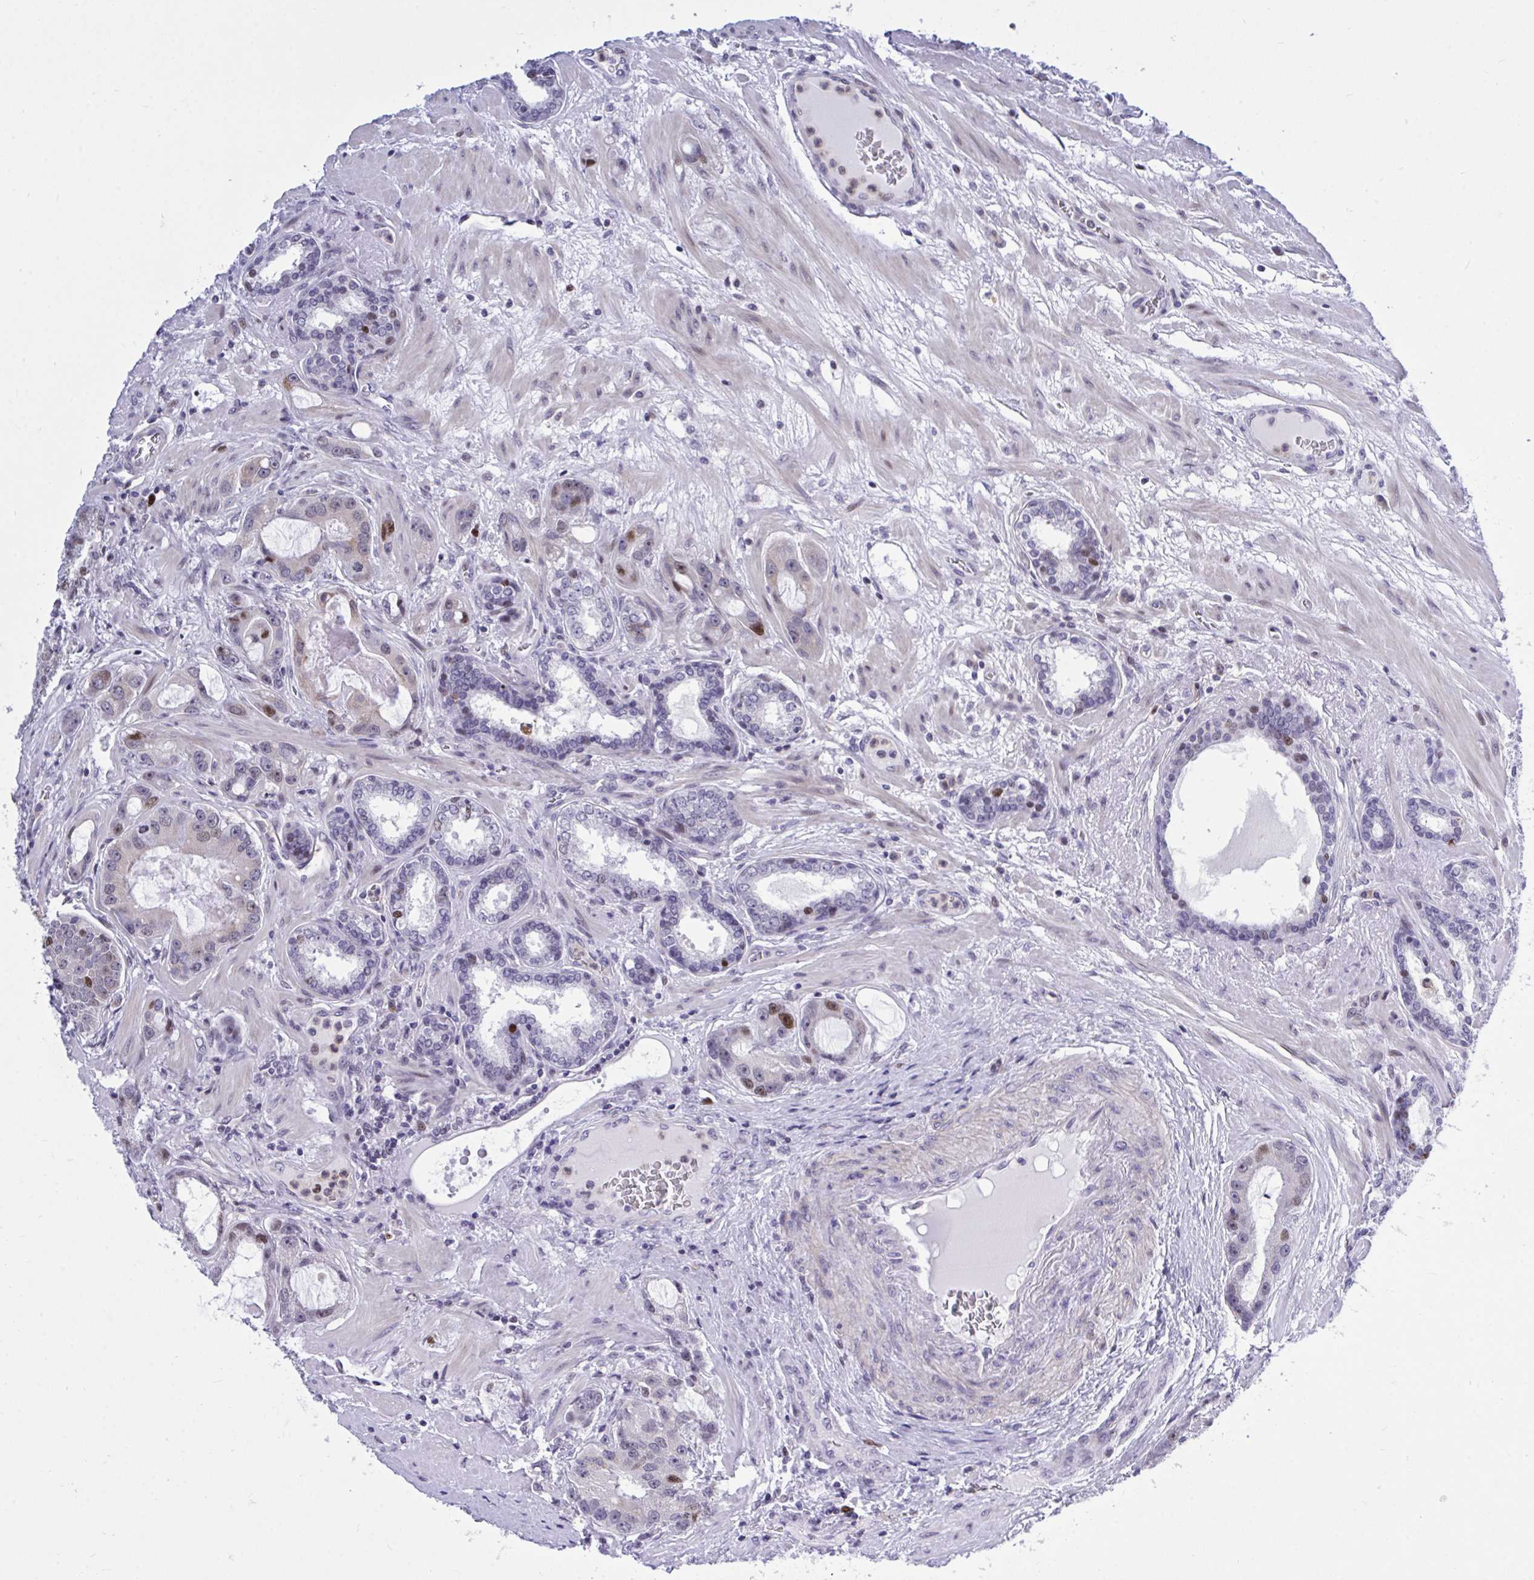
{"staining": {"intensity": "strong", "quantity": "<25%", "location": "nuclear"}, "tissue": "prostate cancer", "cell_type": "Tumor cells", "image_type": "cancer", "snomed": [{"axis": "morphology", "description": "Adenocarcinoma, High grade"}, {"axis": "topography", "description": "Prostate"}], "caption": "Tumor cells reveal medium levels of strong nuclear staining in approximately <25% of cells in human high-grade adenocarcinoma (prostate).", "gene": "C1QL2", "patient": {"sex": "male", "age": 65}}